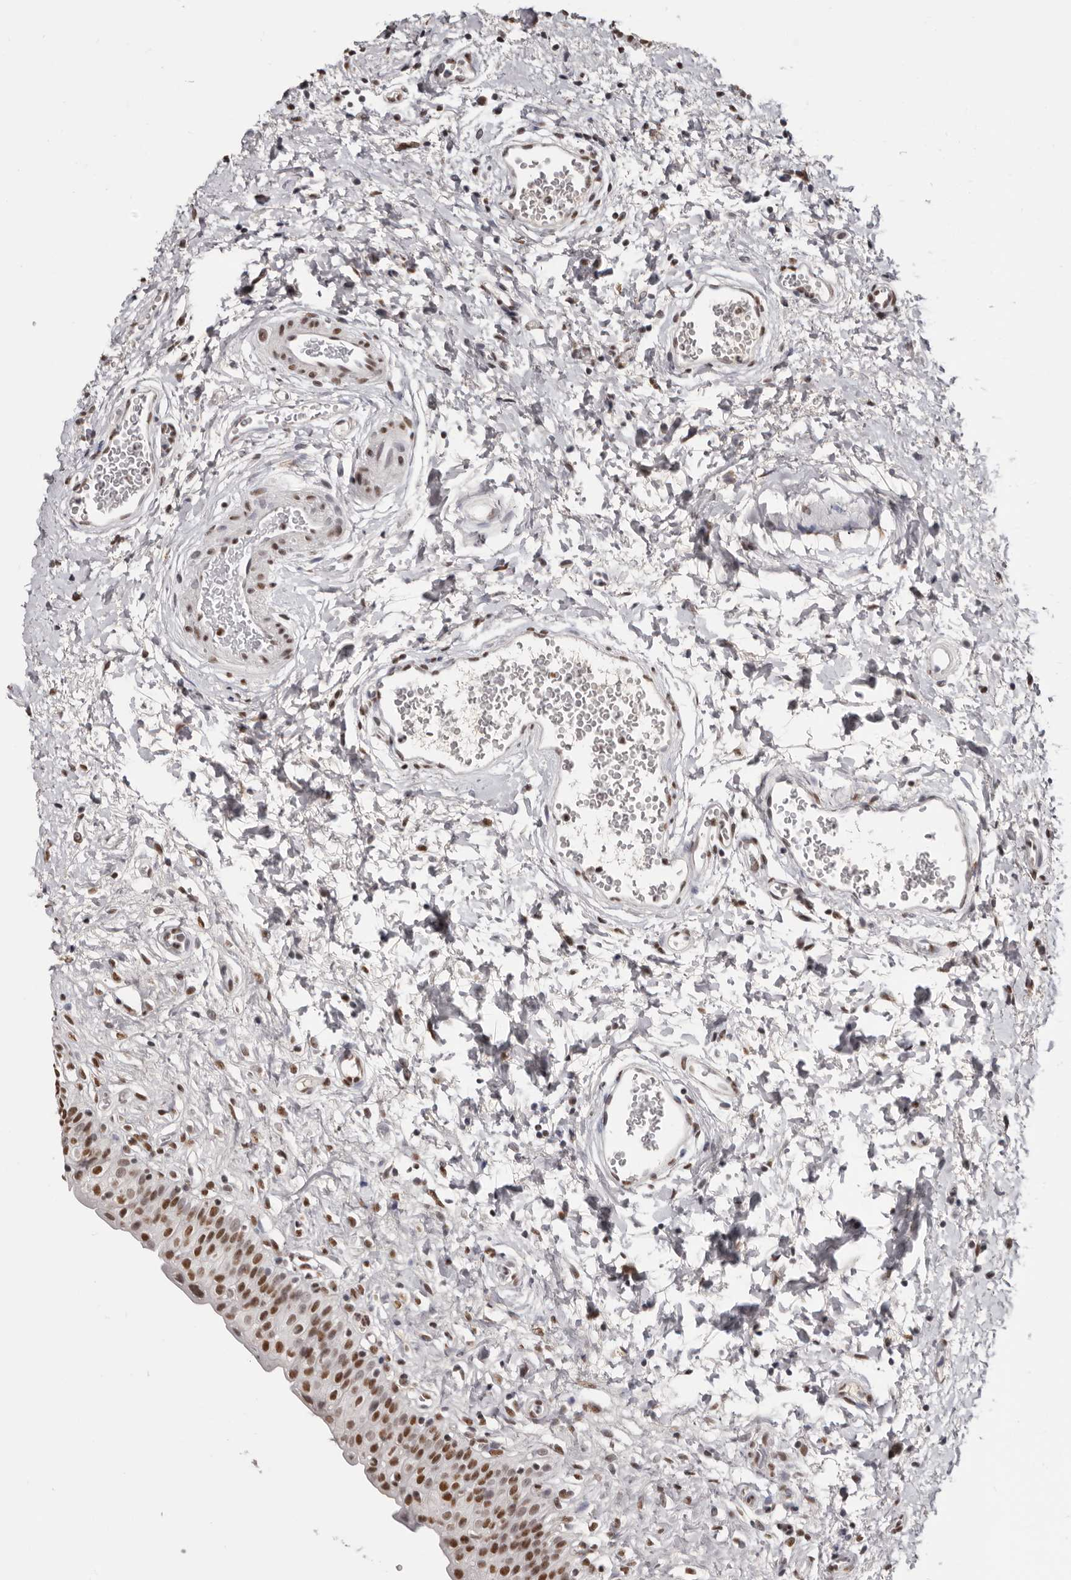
{"staining": {"intensity": "moderate", "quantity": ">75%", "location": "nuclear"}, "tissue": "urinary bladder", "cell_type": "Urothelial cells", "image_type": "normal", "snomed": [{"axis": "morphology", "description": "Normal tissue, NOS"}, {"axis": "topography", "description": "Urinary bladder"}], "caption": "A brown stain labels moderate nuclear expression of a protein in urothelial cells of benign urinary bladder.", "gene": "SCAF4", "patient": {"sex": "male", "age": 51}}